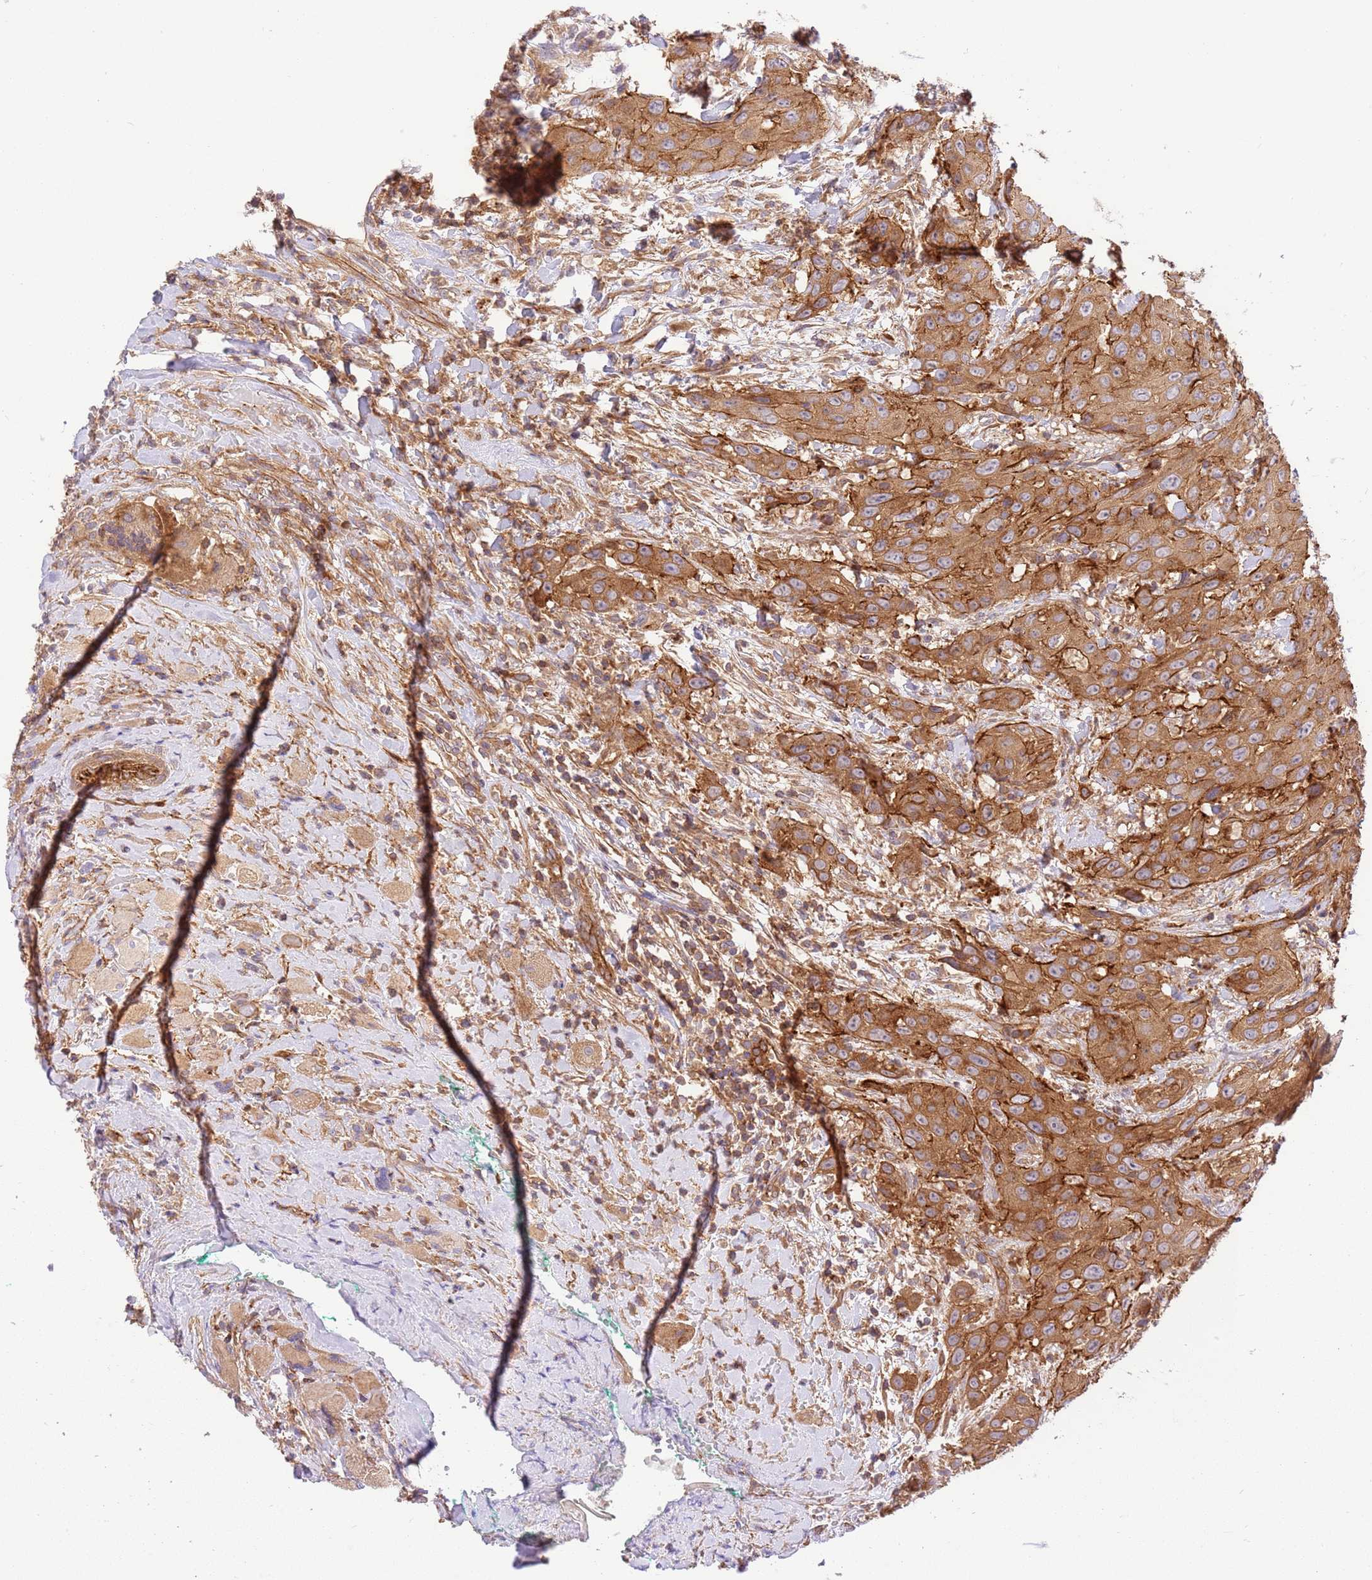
{"staining": {"intensity": "strong", "quantity": ">75%", "location": "cytoplasmic/membranous"}, "tissue": "head and neck cancer", "cell_type": "Tumor cells", "image_type": "cancer", "snomed": [{"axis": "morphology", "description": "Squamous cell carcinoma, NOS"}, {"axis": "topography", "description": "Head-Neck"}], "caption": "Squamous cell carcinoma (head and neck) was stained to show a protein in brown. There is high levels of strong cytoplasmic/membranous positivity in about >75% of tumor cells.", "gene": "EFCAB8", "patient": {"sex": "male", "age": 81}}